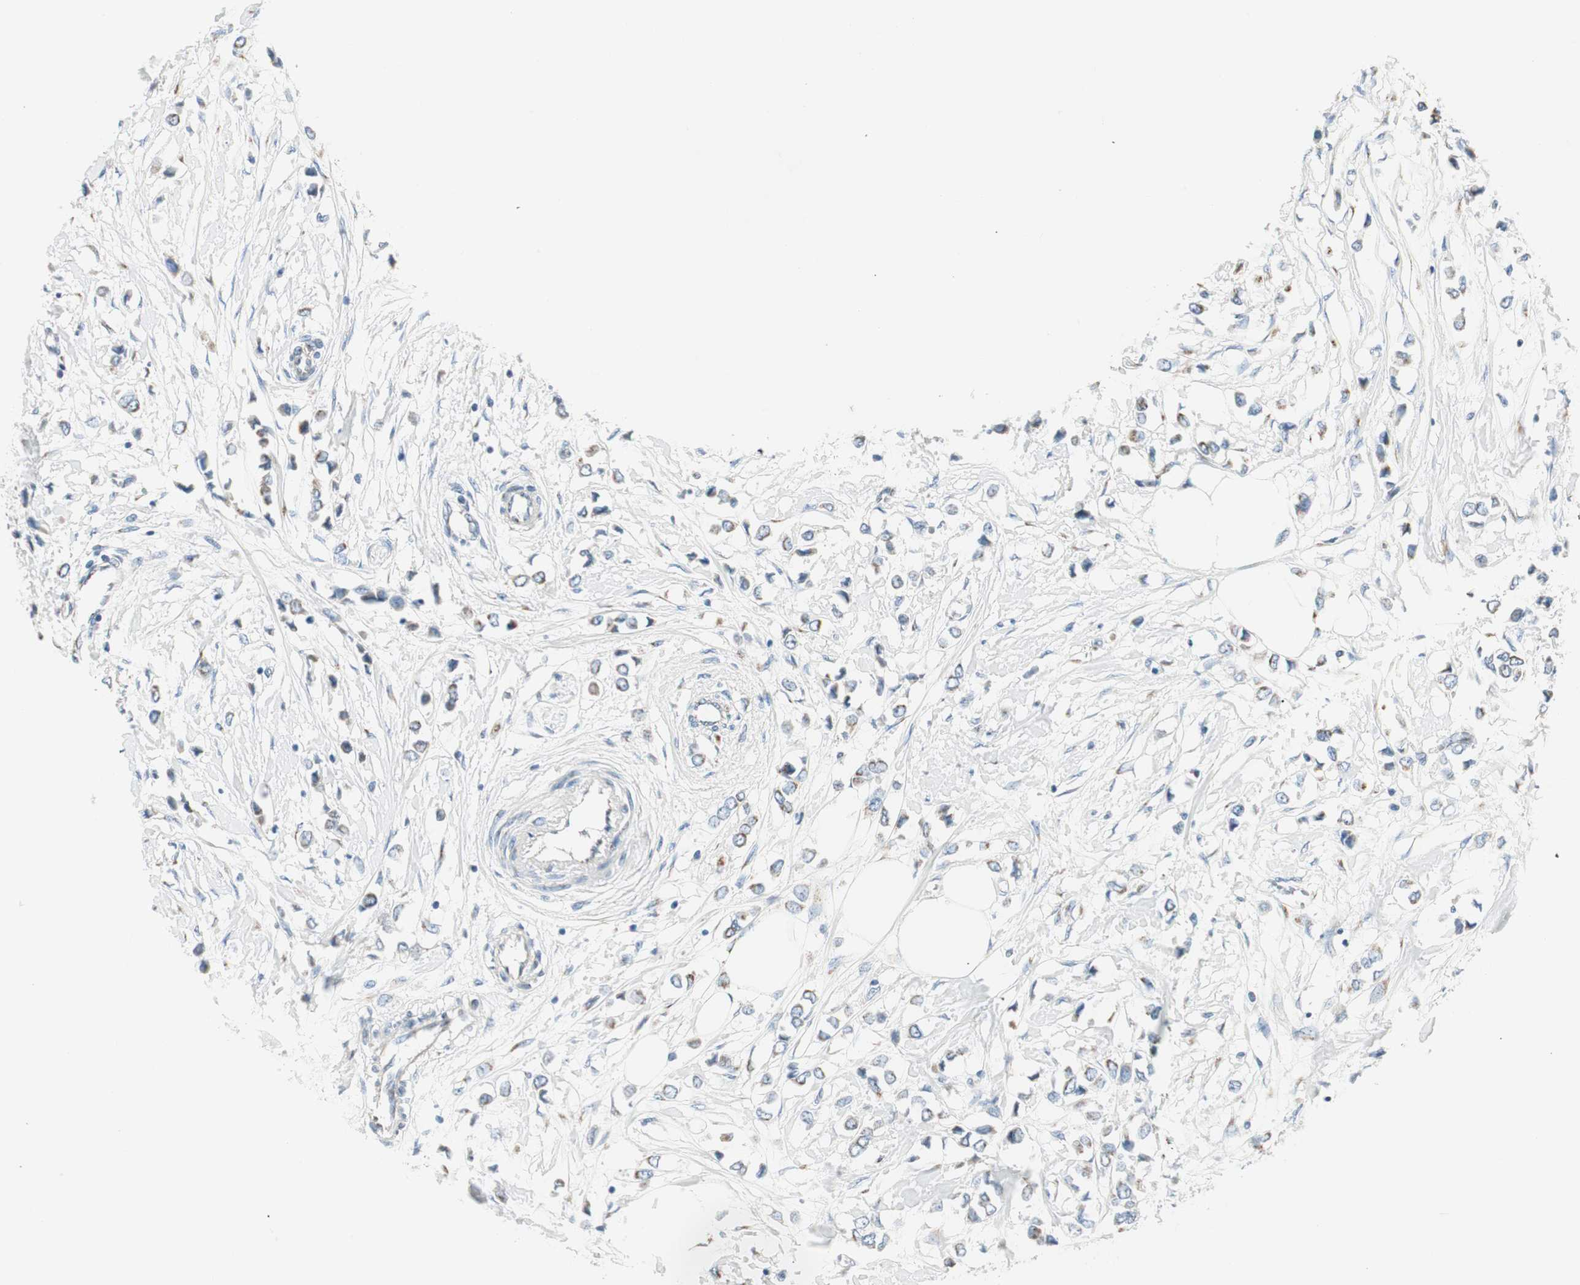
{"staining": {"intensity": "moderate", "quantity": "<25%", "location": "cytoplasmic/membranous"}, "tissue": "breast cancer", "cell_type": "Tumor cells", "image_type": "cancer", "snomed": [{"axis": "morphology", "description": "Lobular carcinoma"}, {"axis": "topography", "description": "Breast"}], "caption": "An IHC image of neoplastic tissue is shown. Protein staining in brown highlights moderate cytoplasmic/membranous positivity in breast cancer (lobular carcinoma) within tumor cells. (brown staining indicates protein expression, while blue staining denotes nuclei).", "gene": "TMF1", "patient": {"sex": "female", "age": 51}}